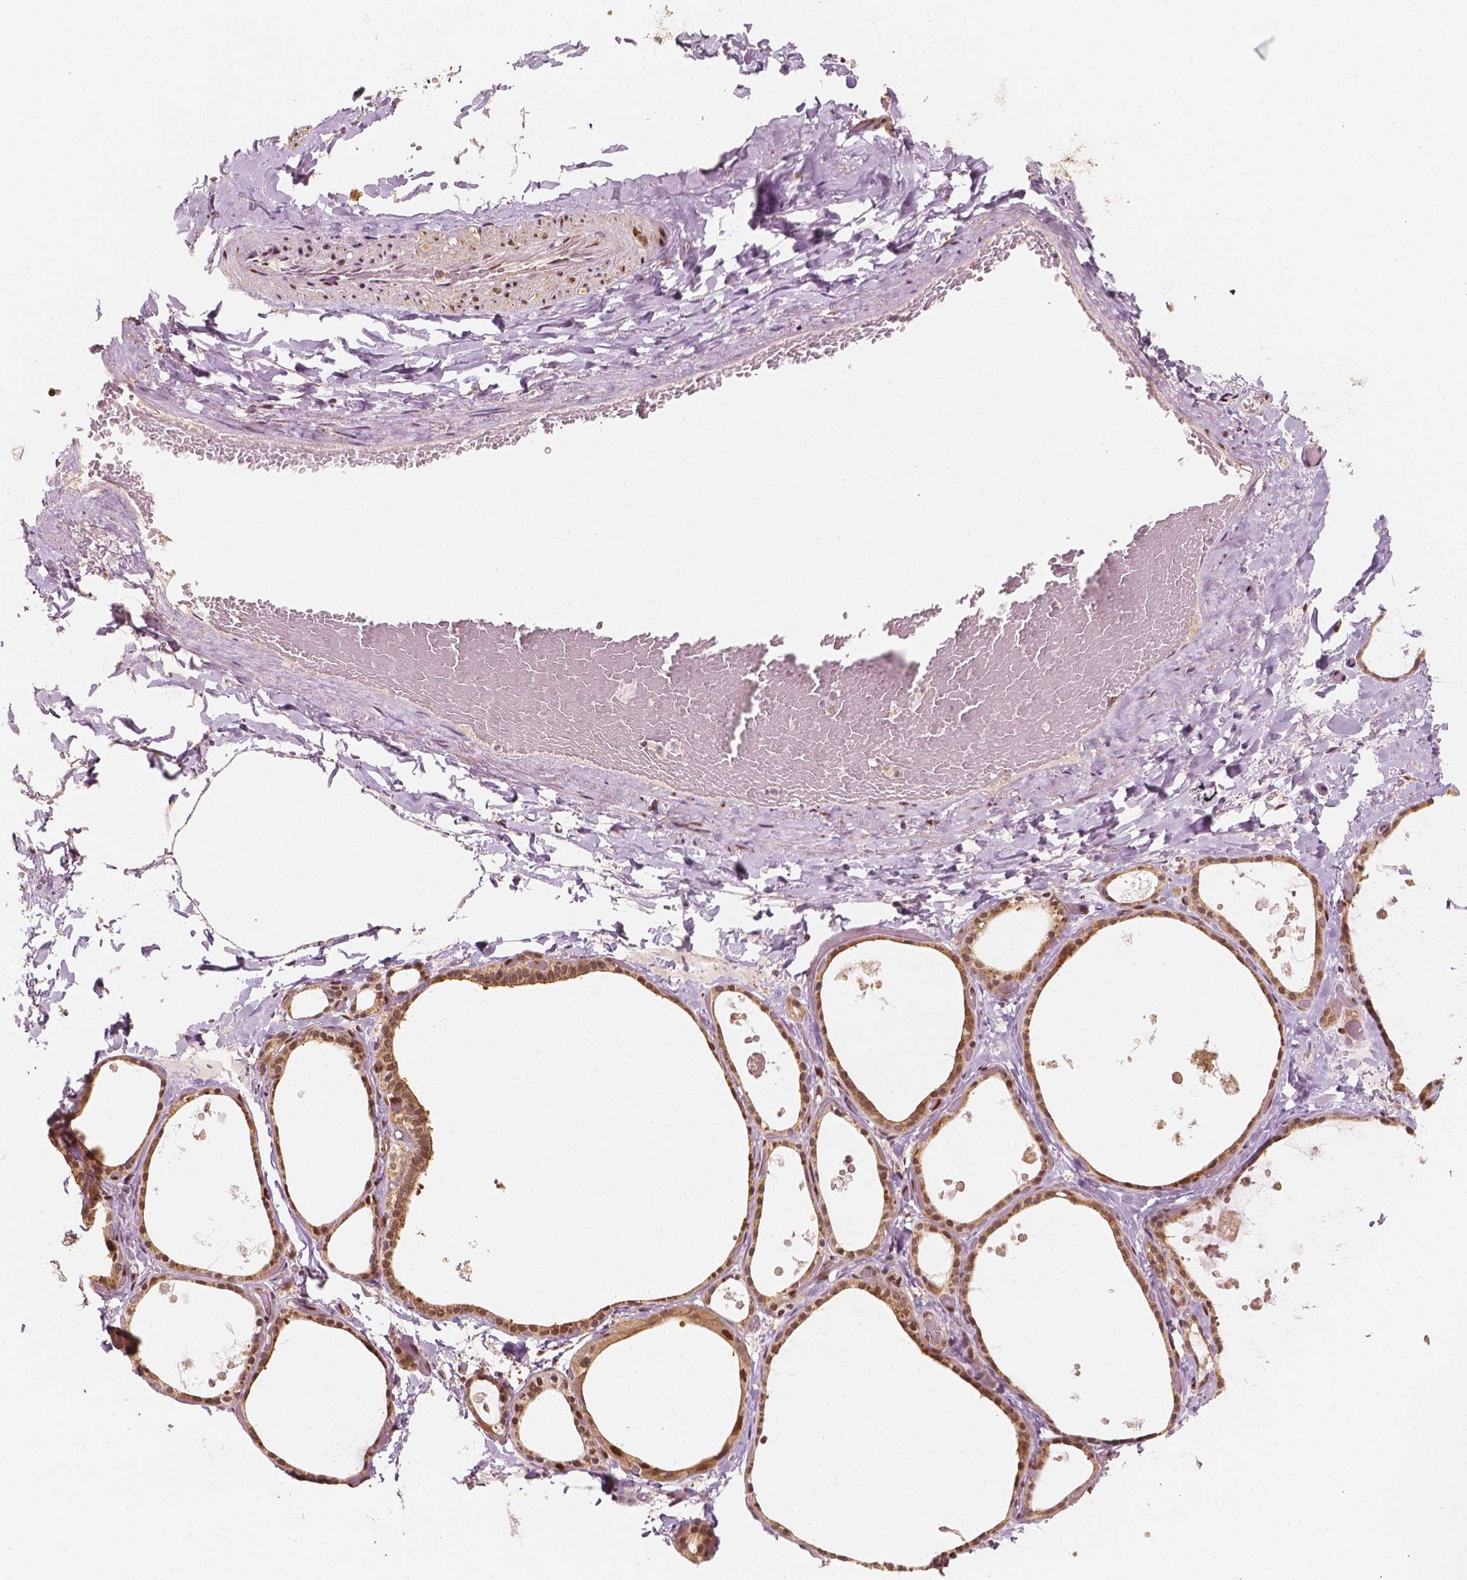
{"staining": {"intensity": "moderate", "quantity": ">75%", "location": "cytoplasmic/membranous,nuclear"}, "tissue": "thyroid gland", "cell_type": "Glandular cells", "image_type": "normal", "snomed": [{"axis": "morphology", "description": "Normal tissue, NOS"}, {"axis": "topography", "description": "Thyroid gland"}], "caption": "This image exhibits IHC staining of unremarkable thyroid gland, with medium moderate cytoplasmic/membranous,nuclear expression in approximately >75% of glandular cells.", "gene": "TBC1D17", "patient": {"sex": "female", "age": 56}}